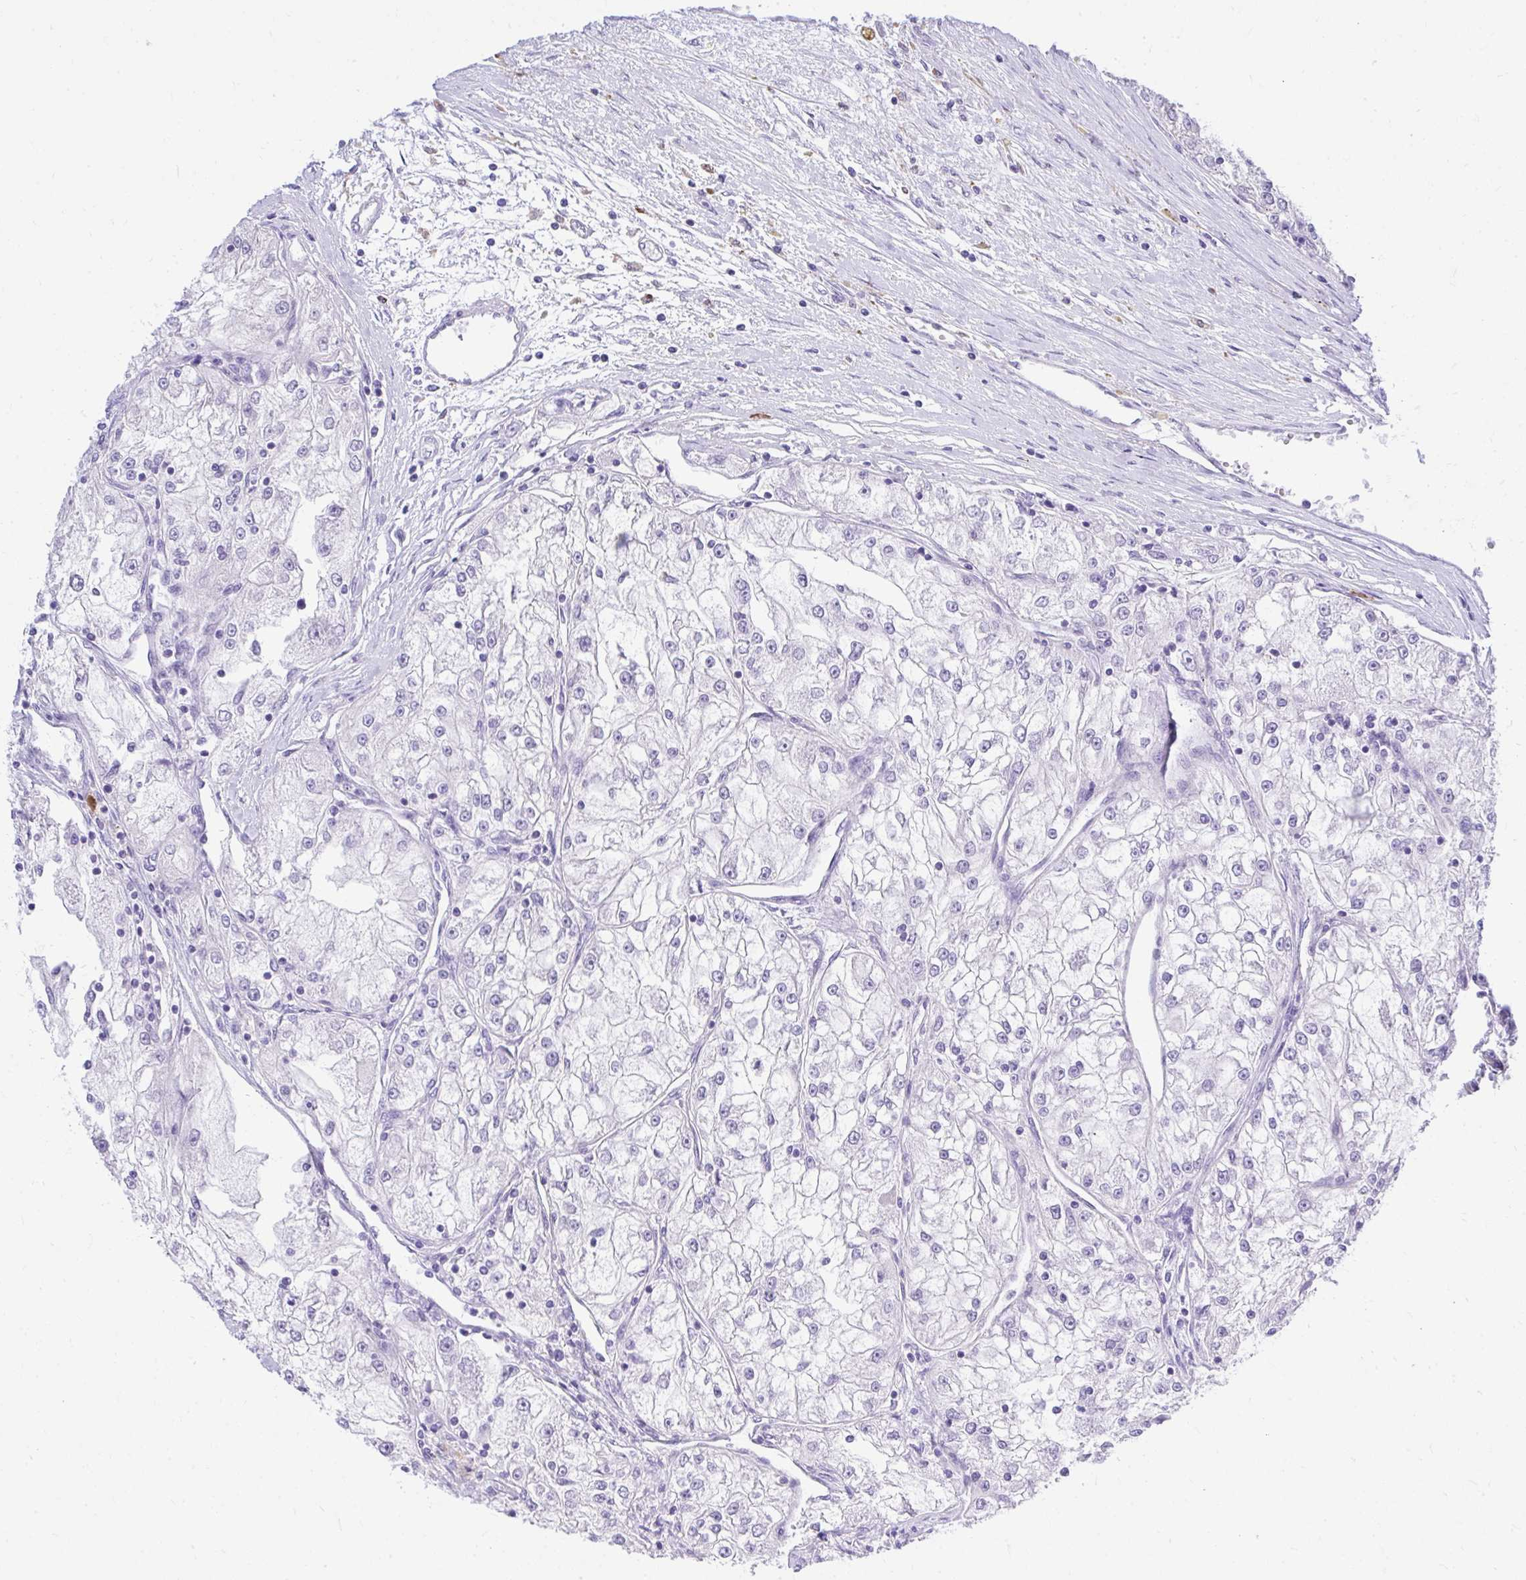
{"staining": {"intensity": "negative", "quantity": "none", "location": "none"}, "tissue": "renal cancer", "cell_type": "Tumor cells", "image_type": "cancer", "snomed": [{"axis": "morphology", "description": "Adenocarcinoma, NOS"}, {"axis": "topography", "description": "Kidney"}], "caption": "Immunohistochemistry (IHC) image of renal adenocarcinoma stained for a protein (brown), which exhibits no positivity in tumor cells. (DAB (3,3'-diaminobenzidine) immunohistochemistry with hematoxylin counter stain).", "gene": "PSD", "patient": {"sex": "female", "age": 72}}